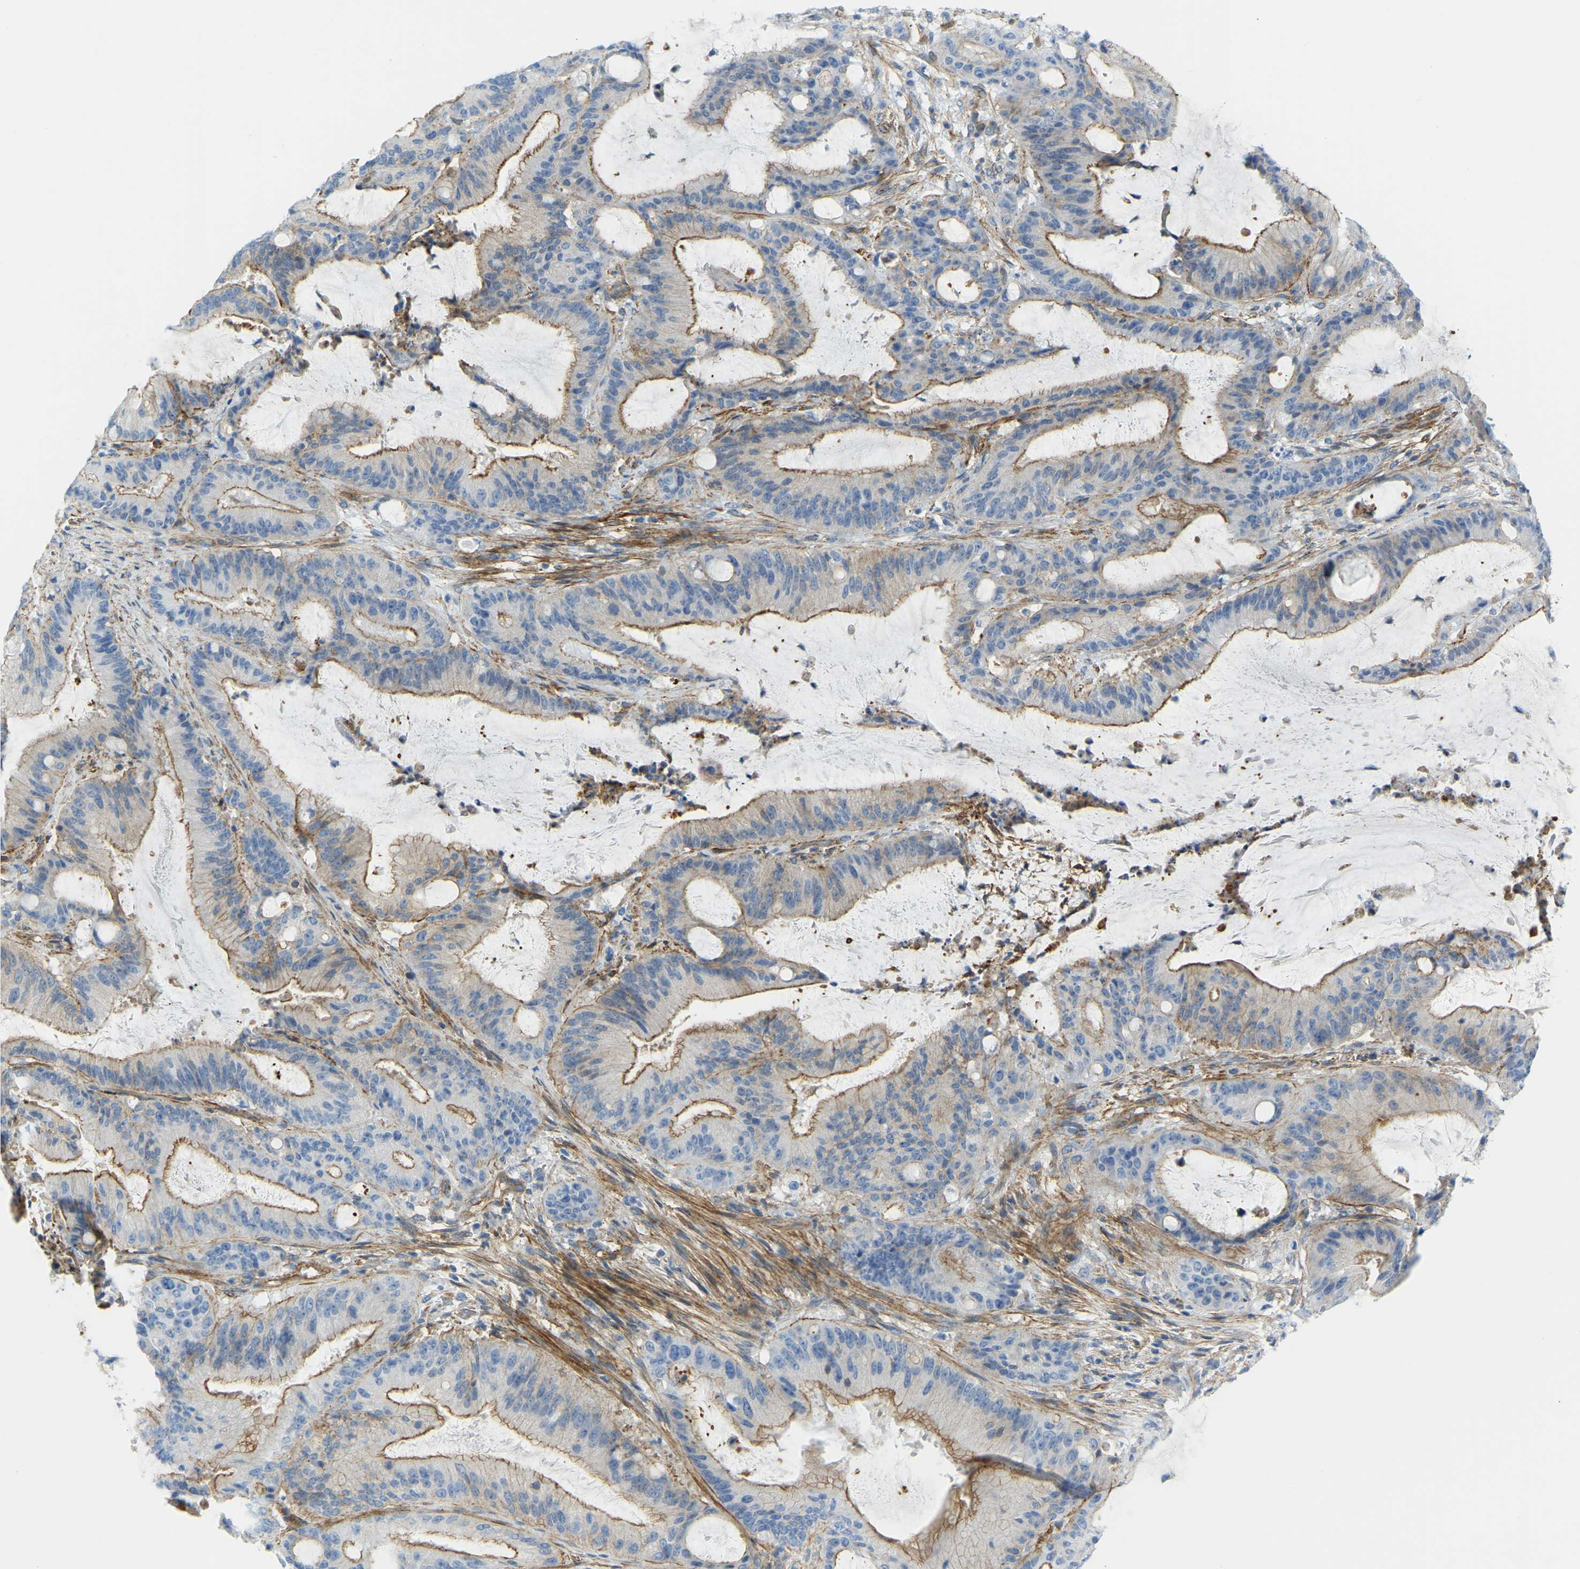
{"staining": {"intensity": "moderate", "quantity": "25%-75%", "location": "cytoplasmic/membranous"}, "tissue": "liver cancer", "cell_type": "Tumor cells", "image_type": "cancer", "snomed": [{"axis": "morphology", "description": "Normal tissue, NOS"}, {"axis": "morphology", "description": "Cholangiocarcinoma"}, {"axis": "topography", "description": "Liver"}, {"axis": "topography", "description": "Peripheral nerve tissue"}], "caption": "Approximately 25%-75% of tumor cells in cholangiocarcinoma (liver) display moderate cytoplasmic/membranous protein positivity as visualized by brown immunohistochemical staining.", "gene": "MYL3", "patient": {"sex": "female", "age": 73}}